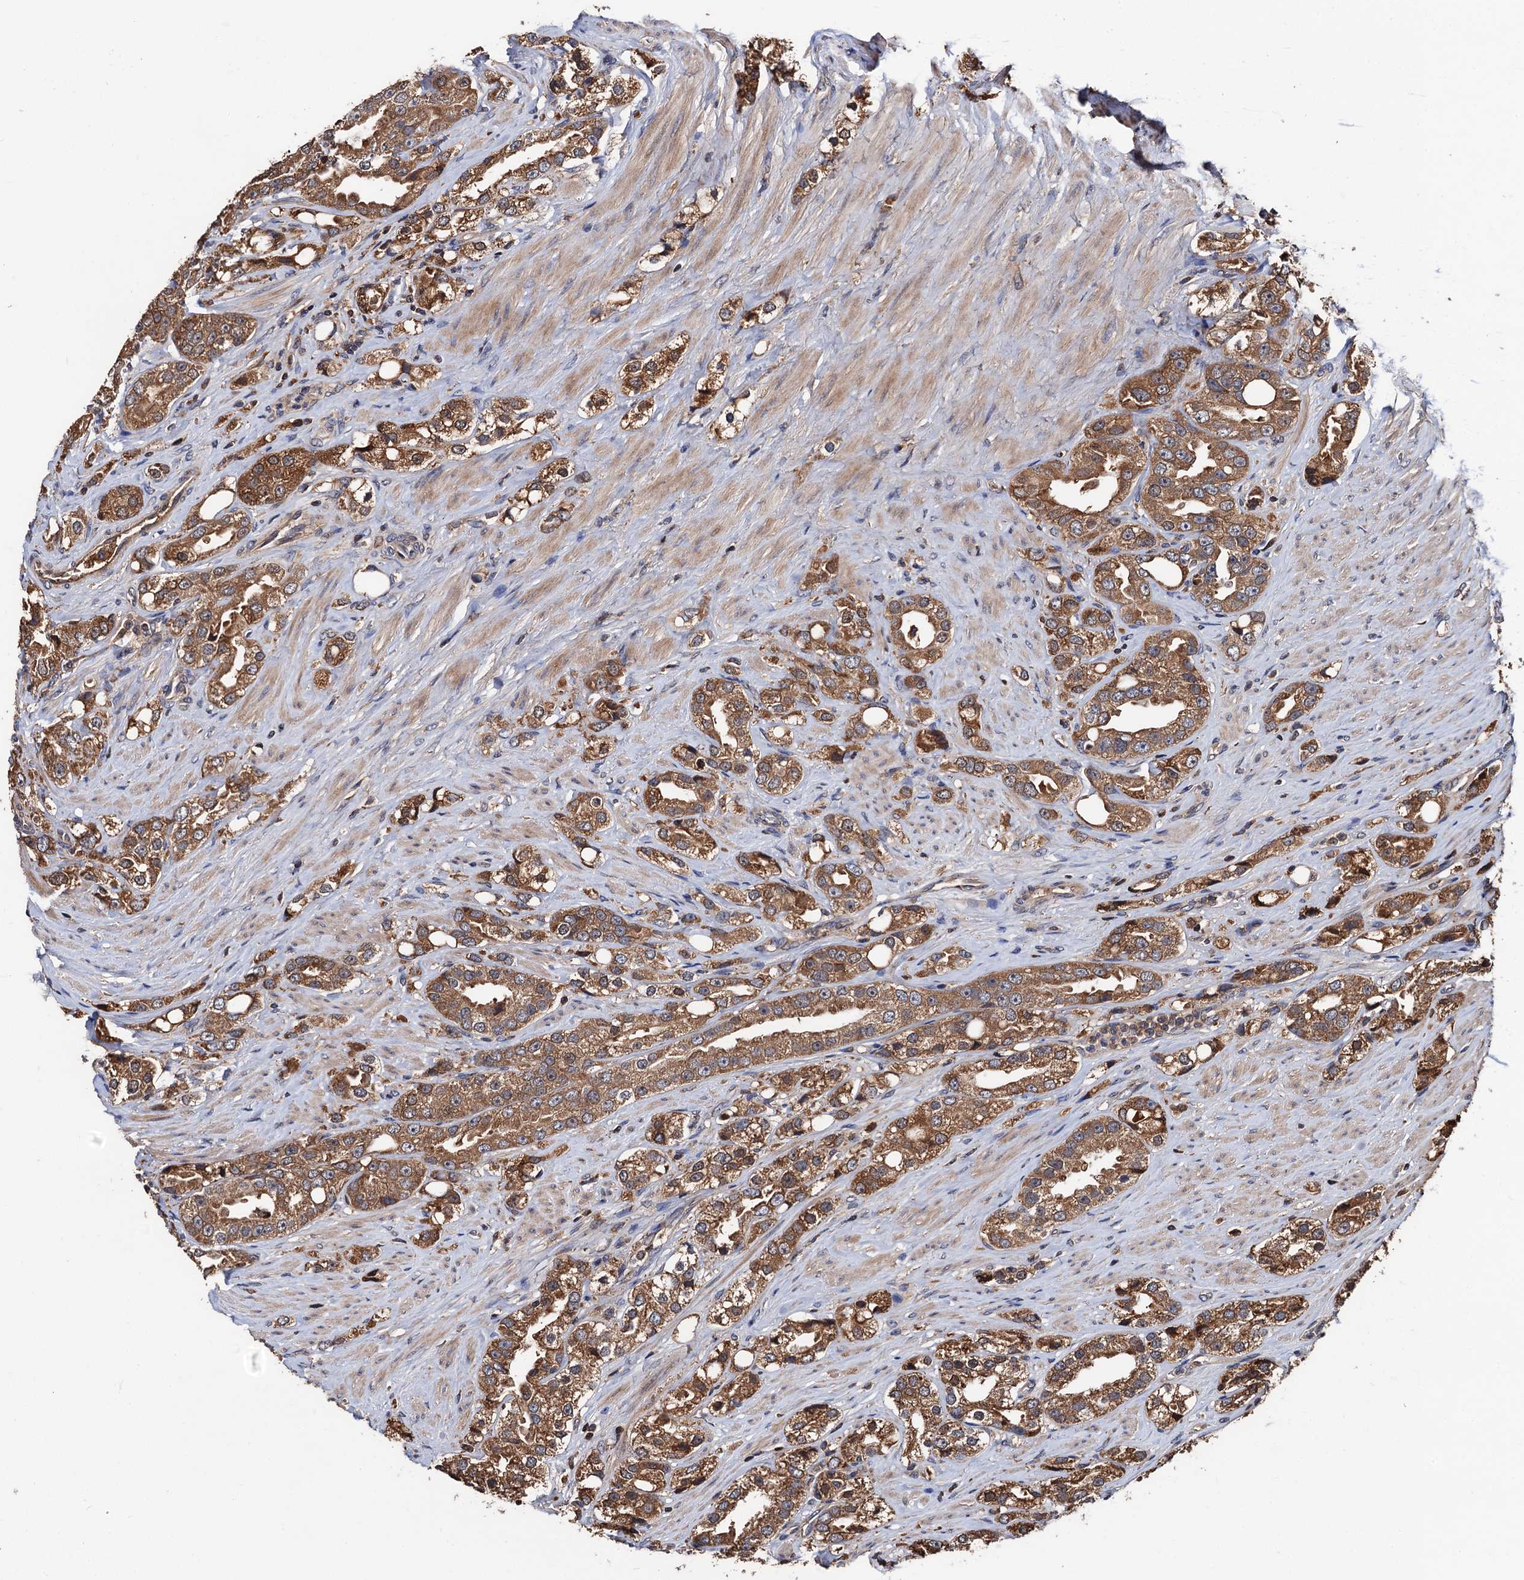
{"staining": {"intensity": "moderate", "quantity": ">75%", "location": "cytoplasmic/membranous"}, "tissue": "prostate cancer", "cell_type": "Tumor cells", "image_type": "cancer", "snomed": [{"axis": "morphology", "description": "Adenocarcinoma, NOS"}, {"axis": "topography", "description": "Prostate"}], "caption": "Protein staining by IHC demonstrates moderate cytoplasmic/membranous expression in approximately >75% of tumor cells in prostate adenocarcinoma.", "gene": "RGS11", "patient": {"sex": "male", "age": 79}}